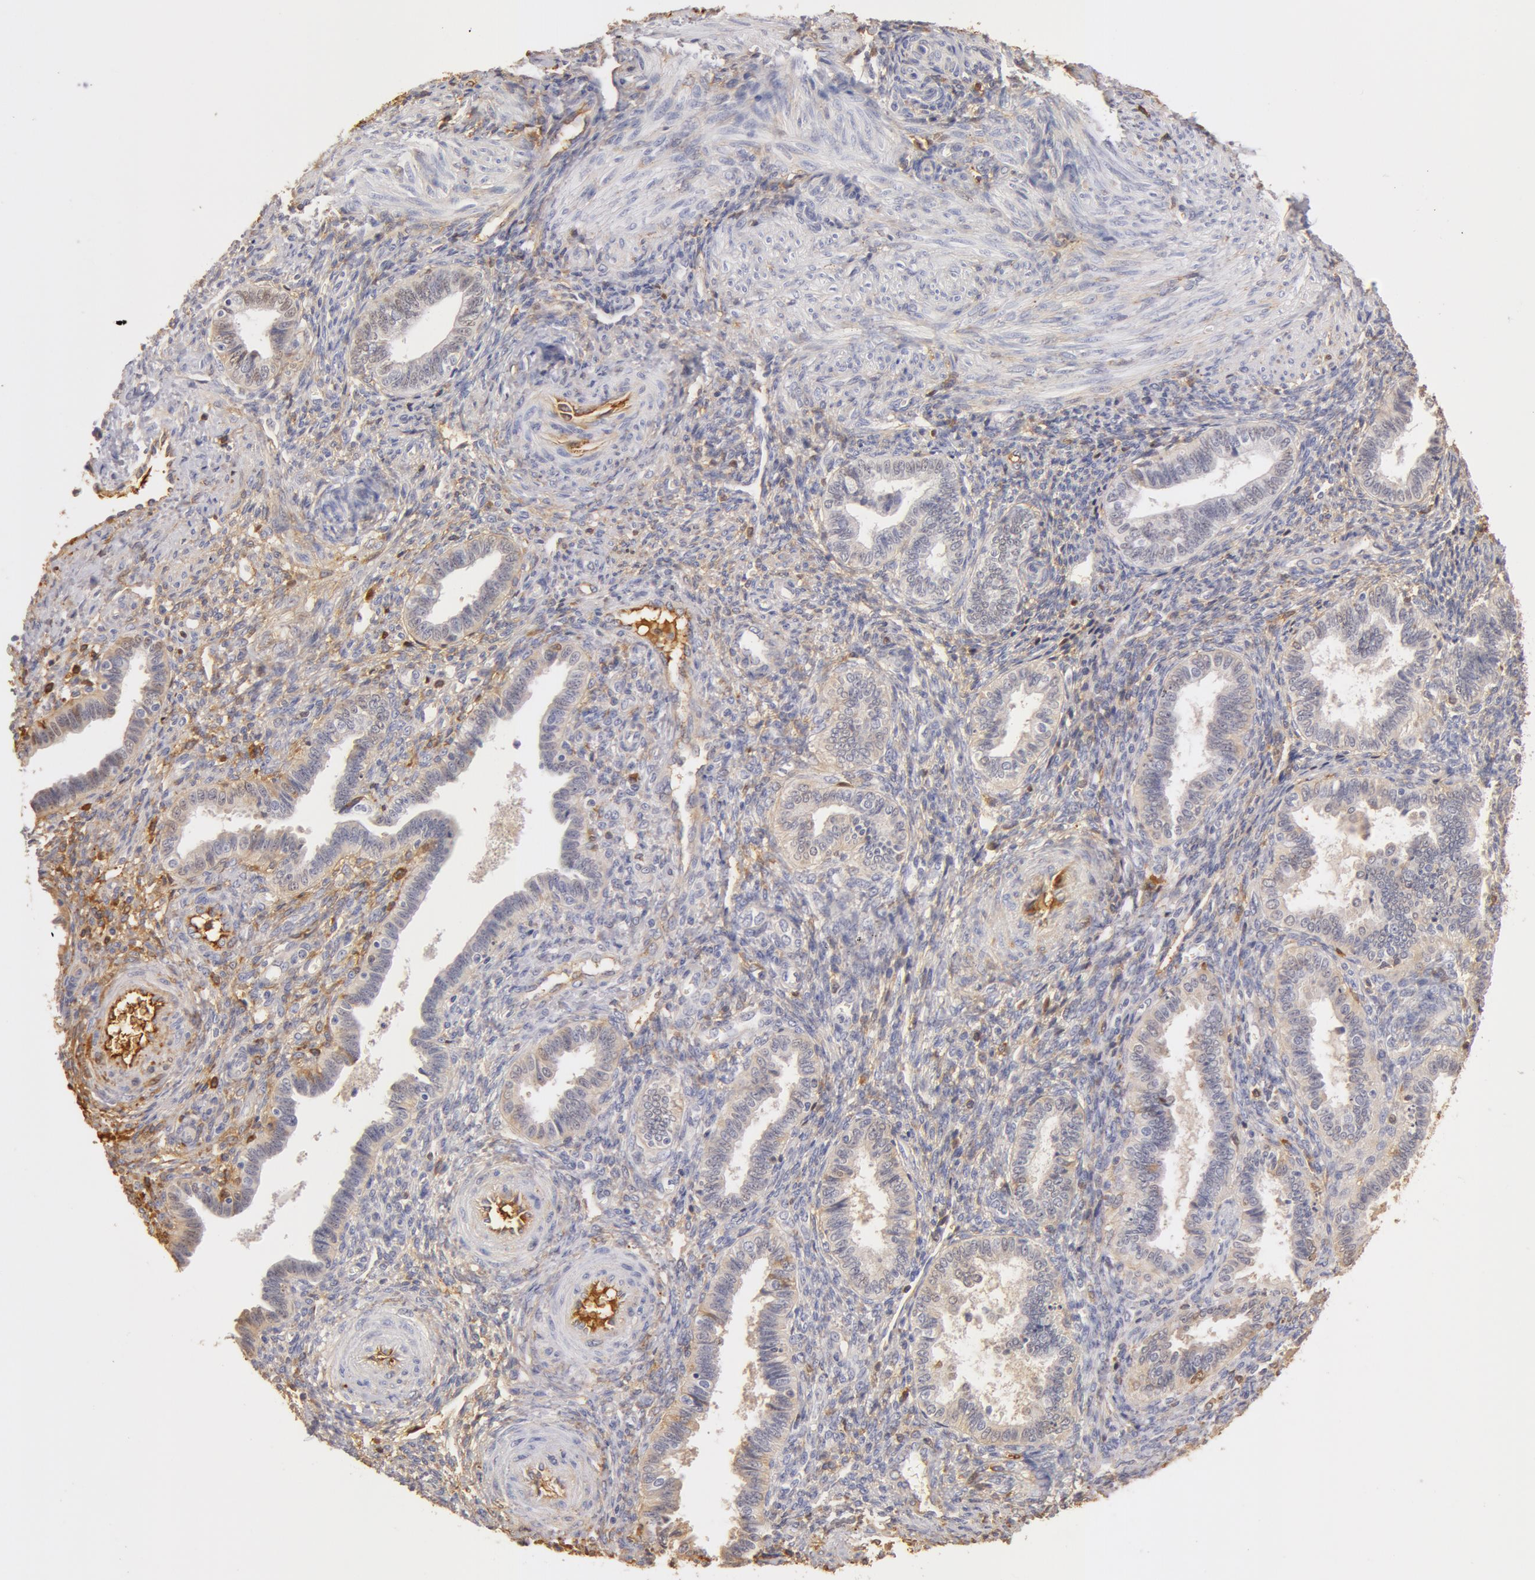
{"staining": {"intensity": "moderate", "quantity": "<25%", "location": "cytoplasmic/membranous"}, "tissue": "endometrium", "cell_type": "Cells in endometrial stroma", "image_type": "normal", "snomed": [{"axis": "morphology", "description": "Normal tissue, NOS"}, {"axis": "topography", "description": "Endometrium"}], "caption": "Cells in endometrial stroma reveal low levels of moderate cytoplasmic/membranous expression in approximately <25% of cells in normal human endometrium.", "gene": "TF", "patient": {"sex": "female", "age": 36}}